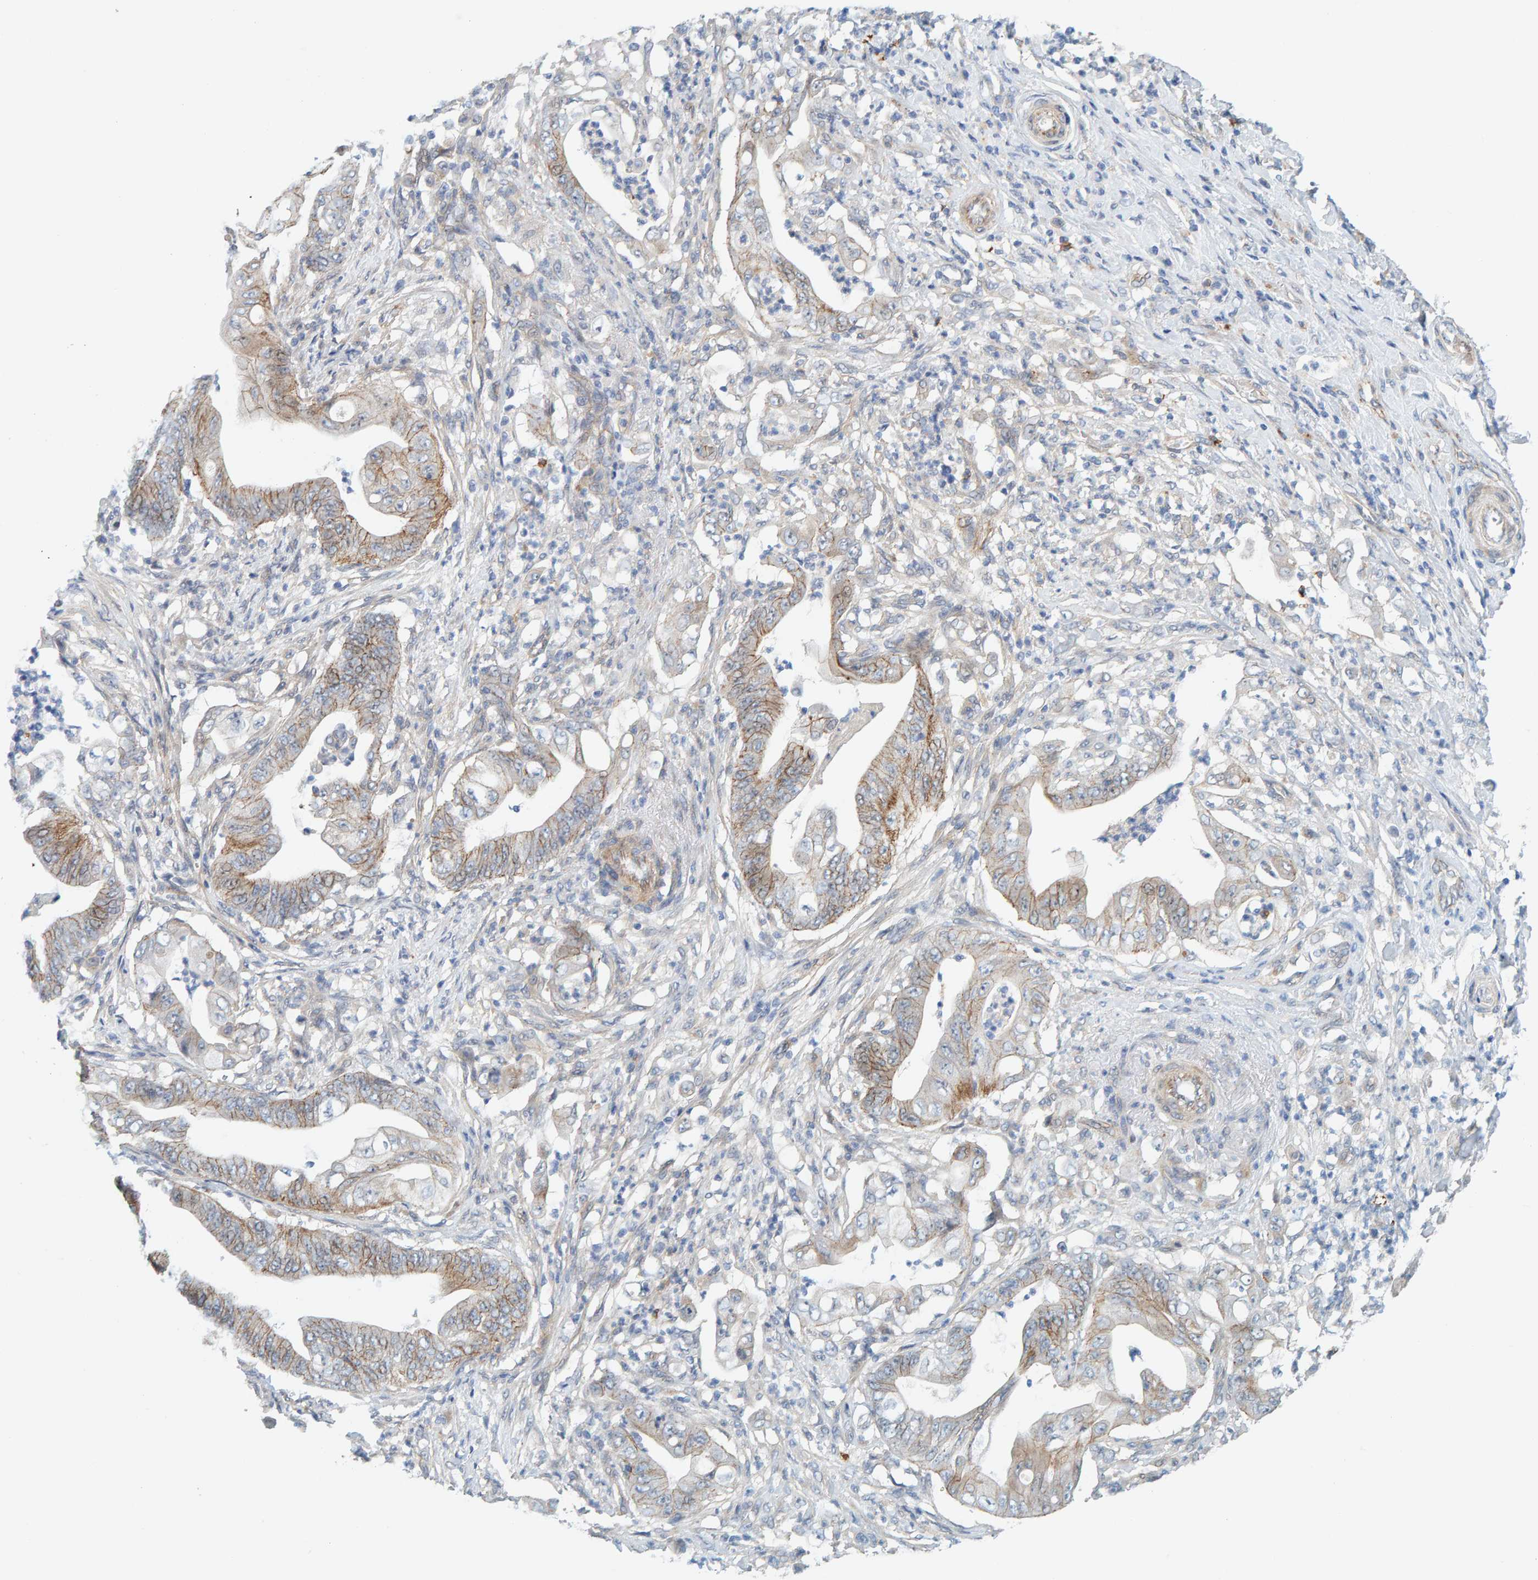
{"staining": {"intensity": "weak", "quantity": "<25%", "location": "cytoplasmic/membranous"}, "tissue": "stomach cancer", "cell_type": "Tumor cells", "image_type": "cancer", "snomed": [{"axis": "morphology", "description": "Adenocarcinoma, NOS"}, {"axis": "topography", "description": "Stomach"}], "caption": "Tumor cells are negative for protein expression in human stomach cancer.", "gene": "KRBA2", "patient": {"sex": "female", "age": 73}}